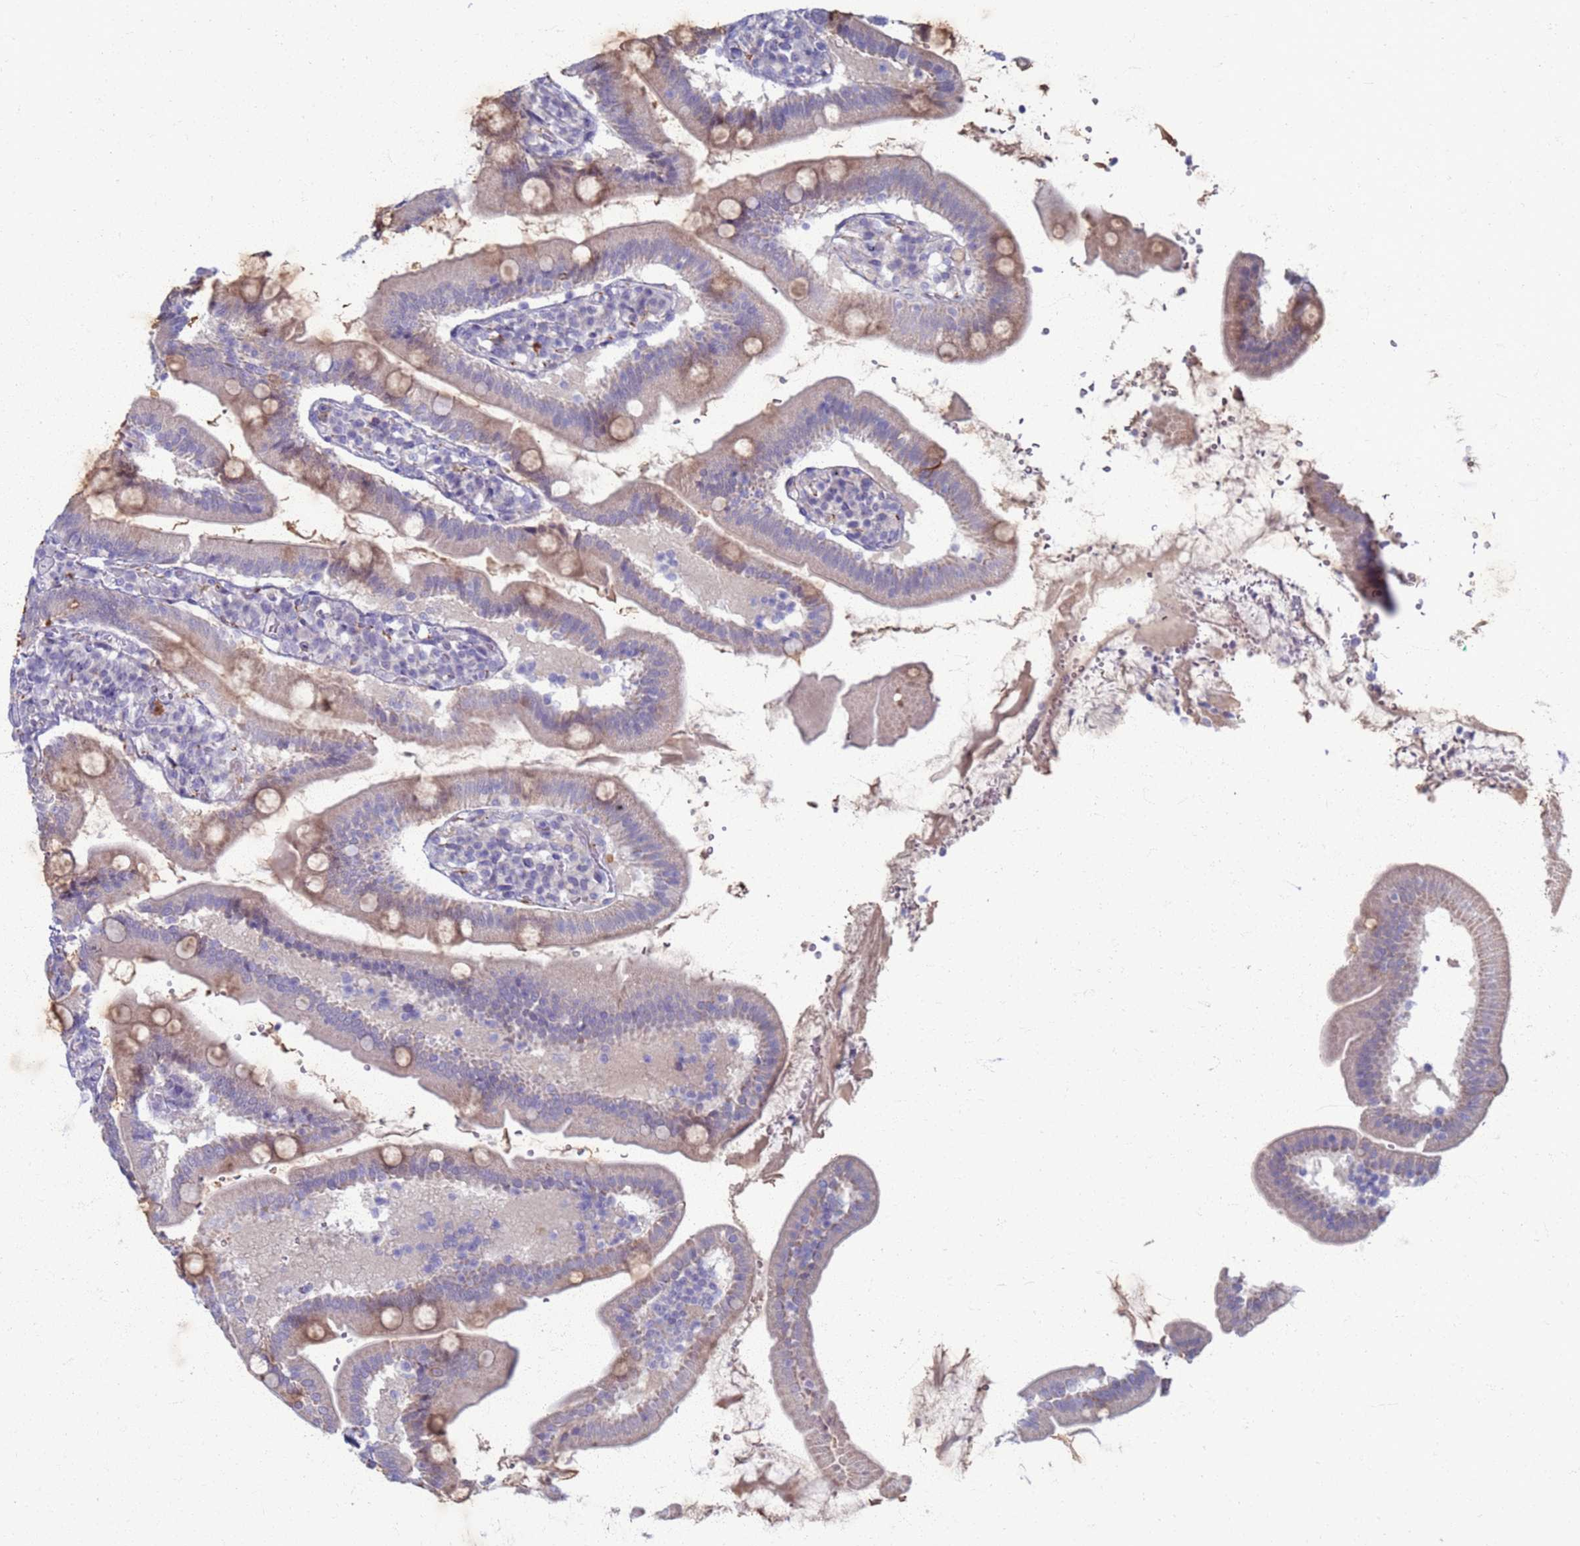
{"staining": {"intensity": "weak", "quantity": "<25%", "location": "cytoplasmic/membranous"}, "tissue": "duodenum", "cell_type": "Glandular cells", "image_type": "normal", "snomed": [{"axis": "morphology", "description": "Normal tissue, NOS"}, {"axis": "topography", "description": "Duodenum"}], "caption": "This is an immunohistochemistry (IHC) histopathology image of benign duodenum. There is no staining in glandular cells.", "gene": "CLCA2", "patient": {"sex": "female", "age": 67}}